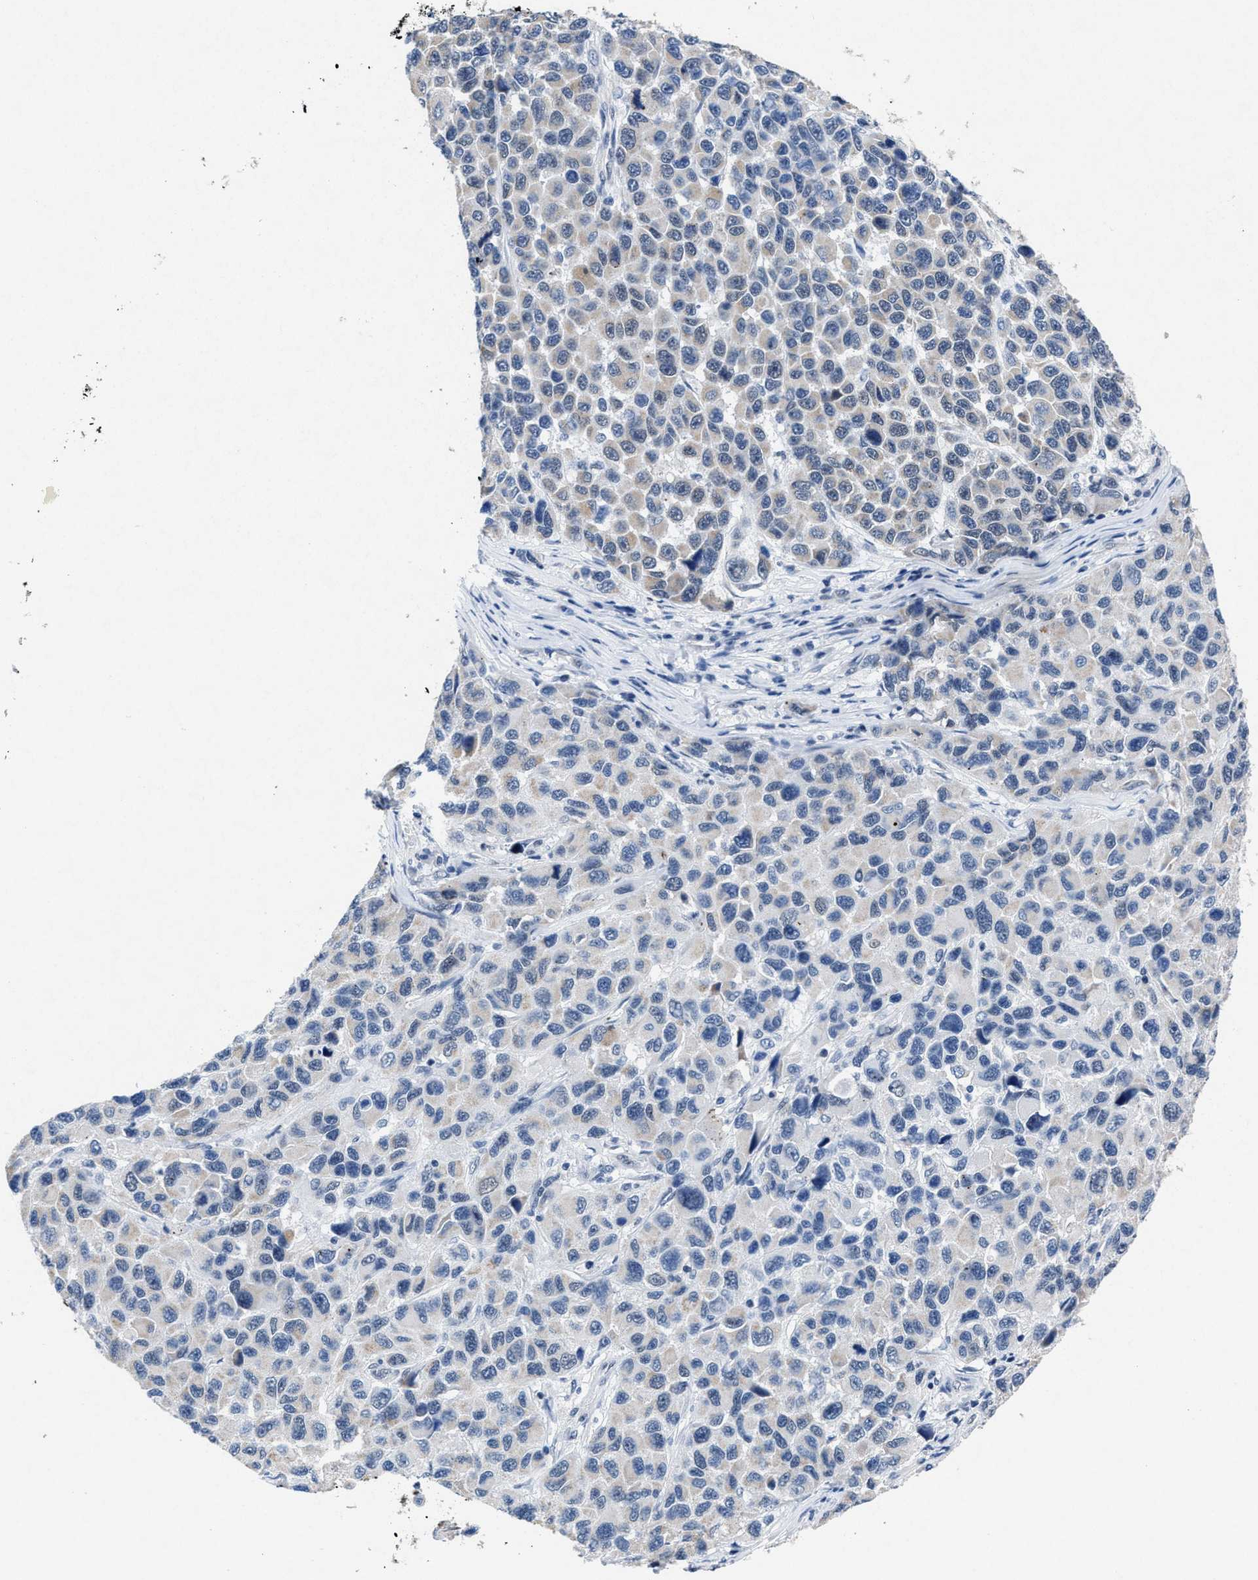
{"staining": {"intensity": "weak", "quantity": "<25%", "location": "cytoplasmic/membranous"}, "tissue": "melanoma", "cell_type": "Tumor cells", "image_type": "cancer", "snomed": [{"axis": "morphology", "description": "Malignant melanoma, NOS"}, {"axis": "topography", "description": "Skin"}], "caption": "Immunohistochemical staining of melanoma demonstrates no significant expression in tumor cells.", "gene": "ID3", "patient": {"sex": "male", "age": 53}}